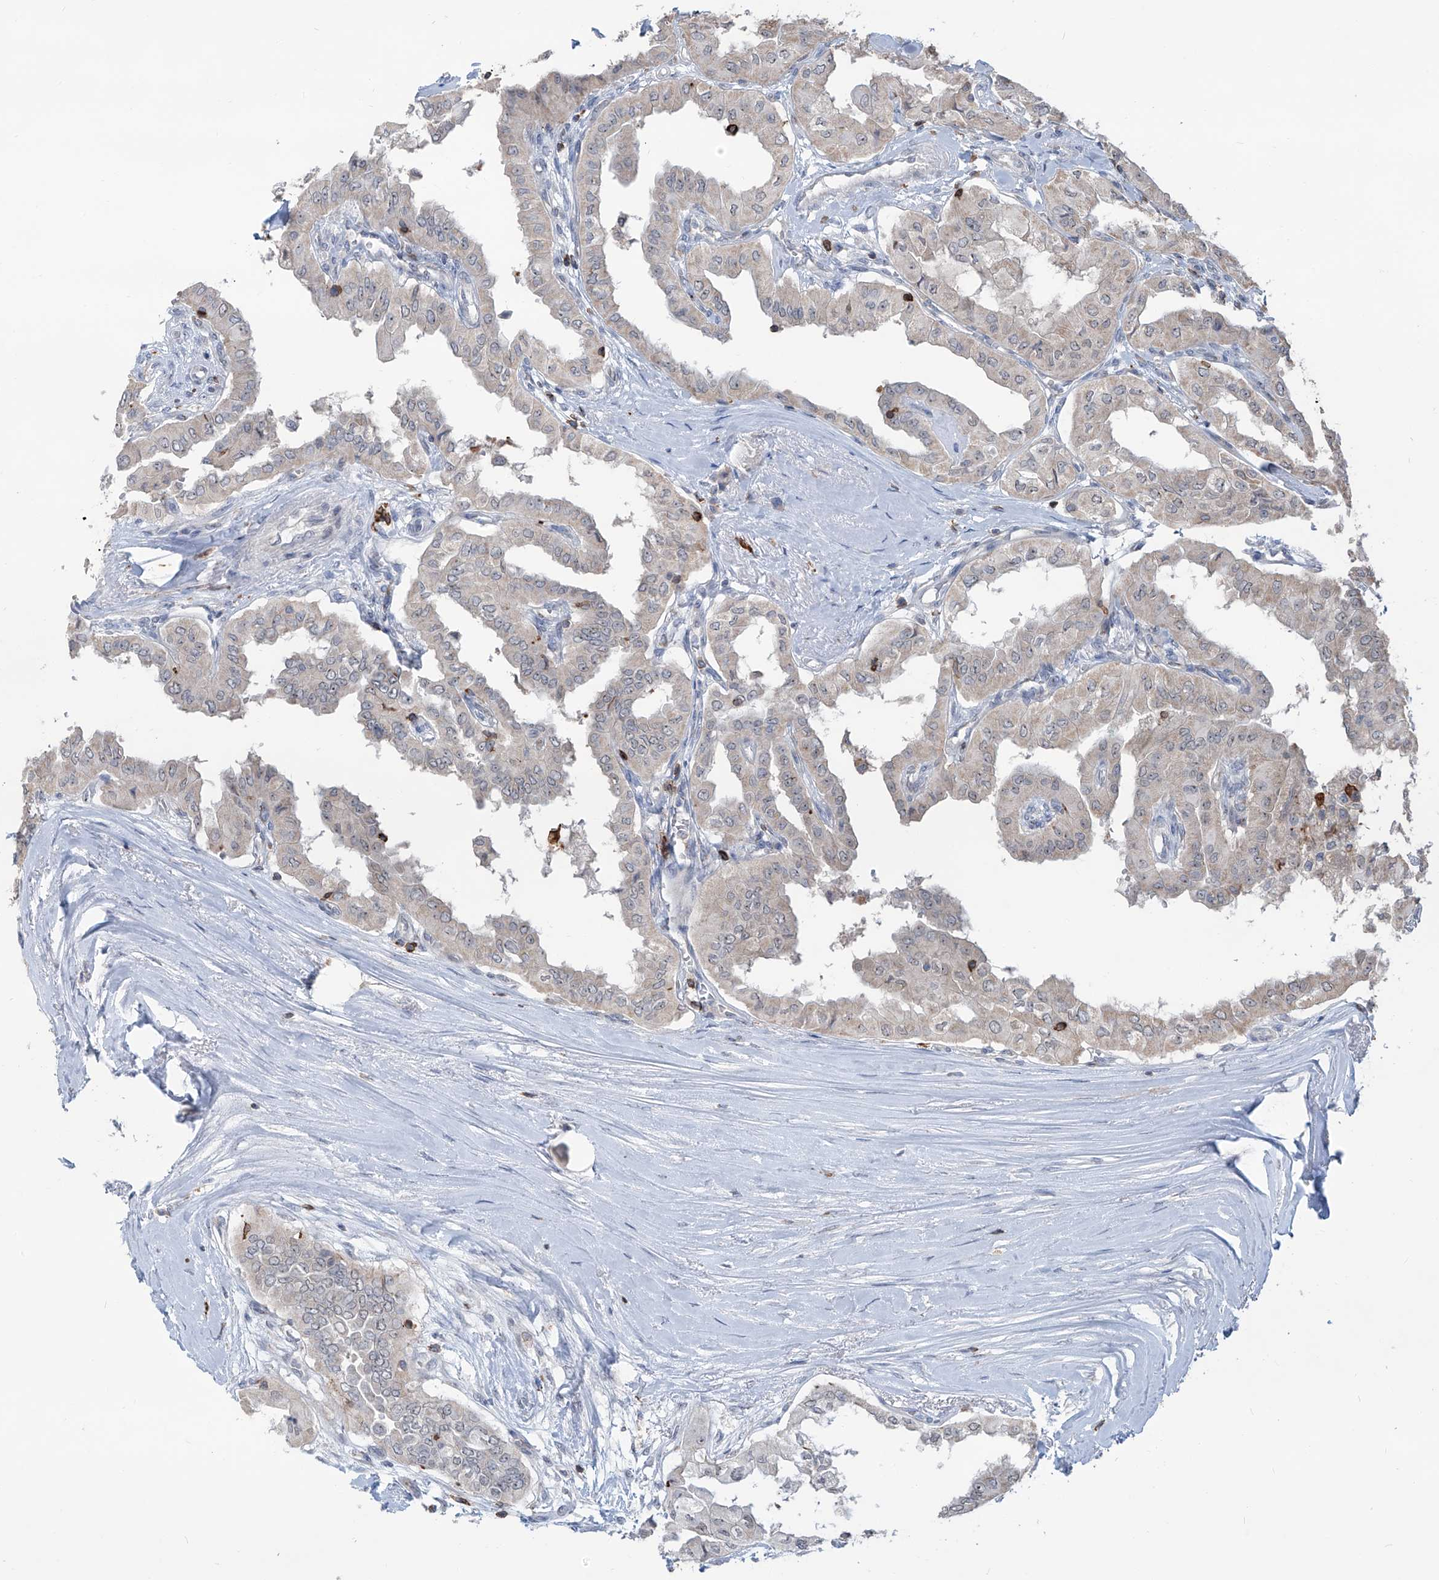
{"staining": {"intensity": "negative", "quantity": "none", "location": "none"}, "tissue": "thyroid cancer", "cell_type": "Tumor cells", "image_type": "cancer", "snomed": [{"axis": "morphology", "description": "Papillary adenocarcinoma, NOS"}, {"axis": "topography", "description": "Thyroid gland"}], "caption": "Thyroid cancer (papillary adenocarcinoma) stained for a protein using immunohistochemistry reveals no positivity tumor cells.", "gene": "ZBTB48", "patient": {"sex": "female", "age": 59}}